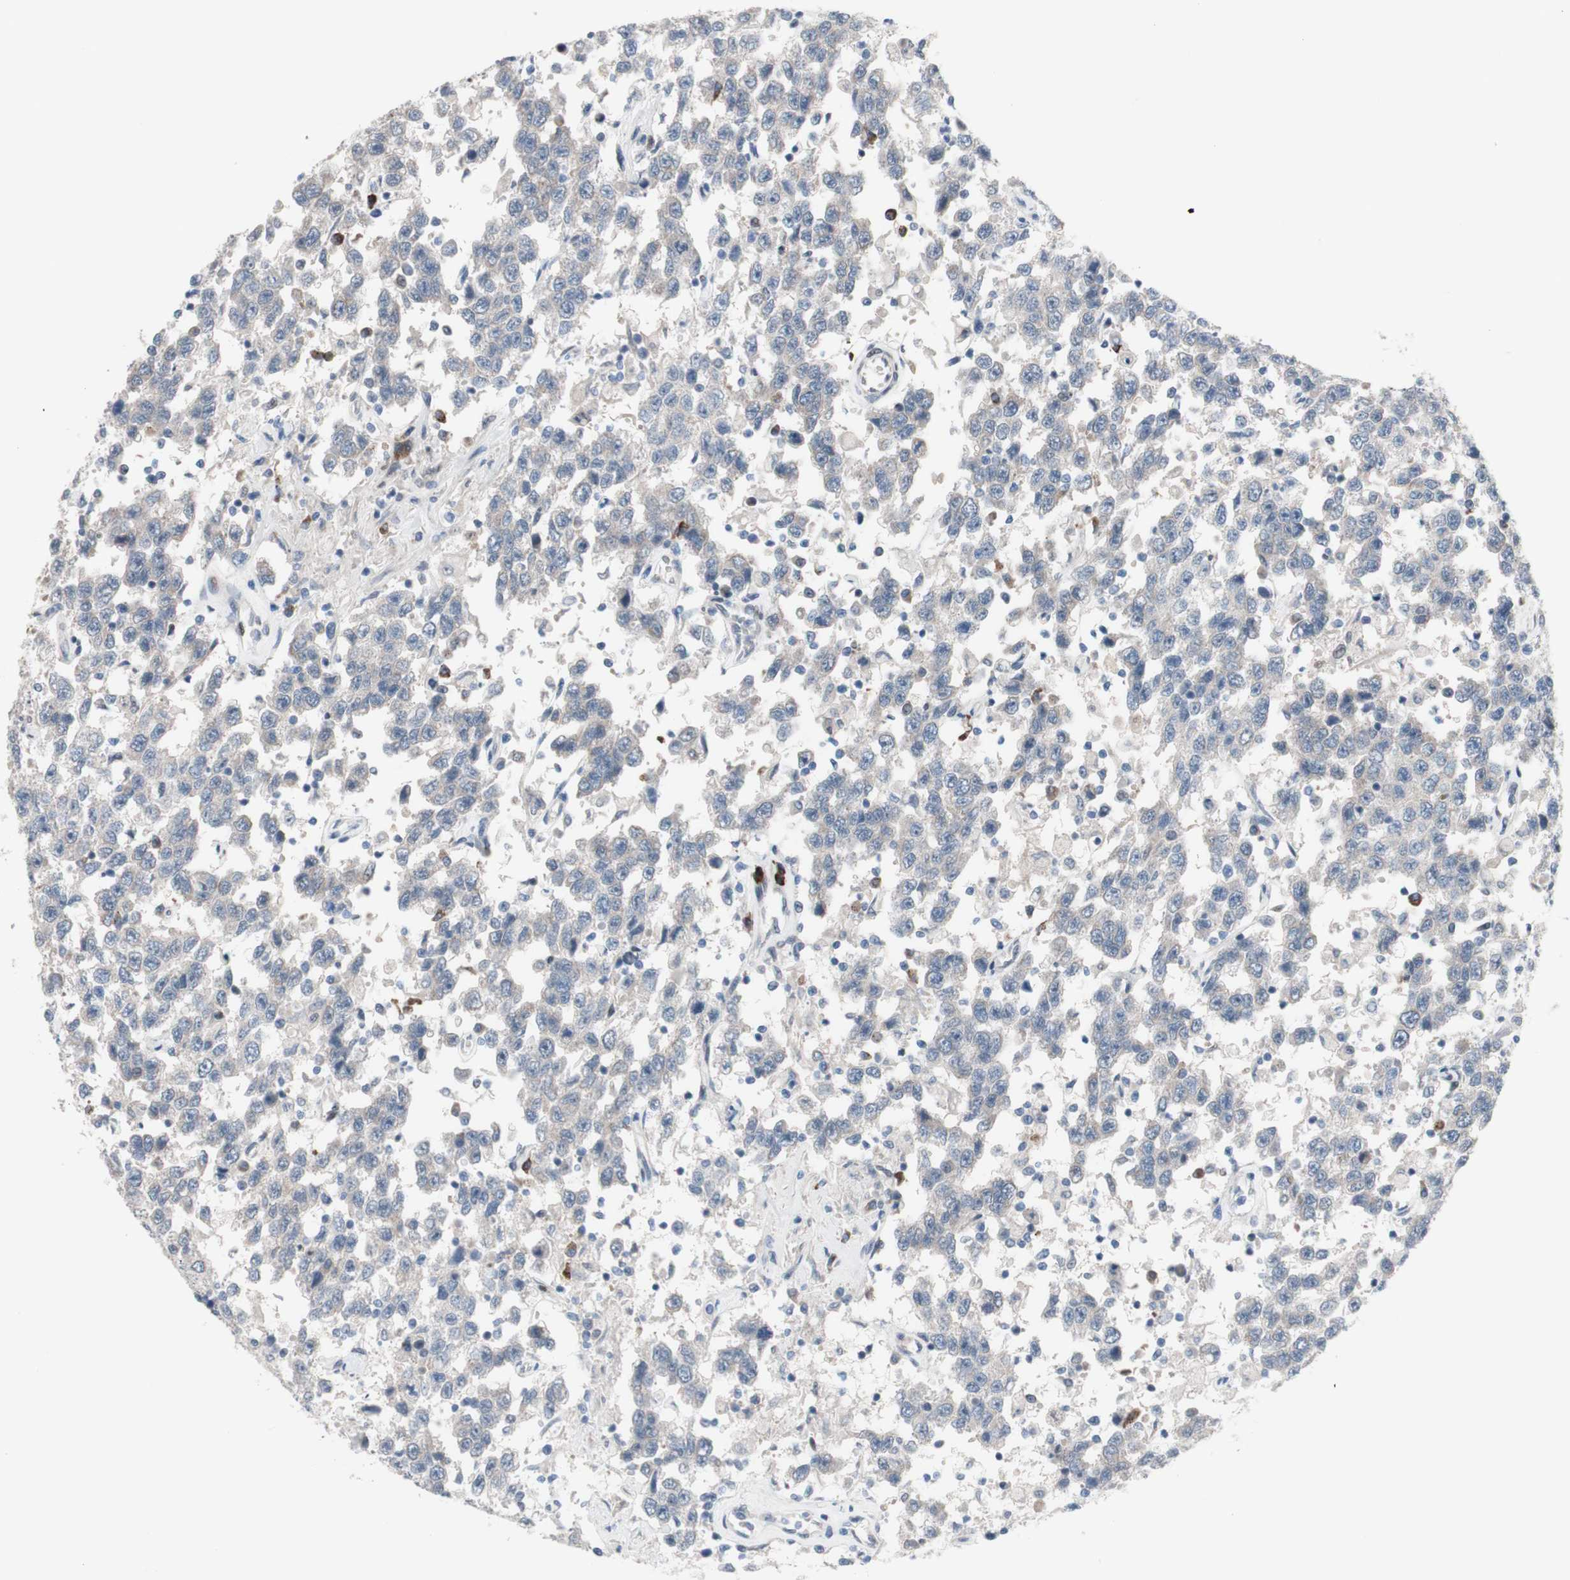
{"staining": {"intensity": "negative", "quantity": "none", "location": "none"}, "tissue": "testis cancer", "cell_type": "Tumor cells", "image_type": "cancer", "snomed": [{"axis": "morphology", "description": "Seminoma, NOS"}, {"axis": "topography", "description": "Testis"}], "caption": "DAB (3,3'-diaminobenzidine) immunohistochemical staining of human testis seminoma displays no significant expression in tumor cells. (DAB (3,3'-diaminobenzidine) immunohistochemistry visualized using brightfield microscopy, high magnification).", "gene": "PHTF2", "patient": {"sex": "male", "age": 41}}